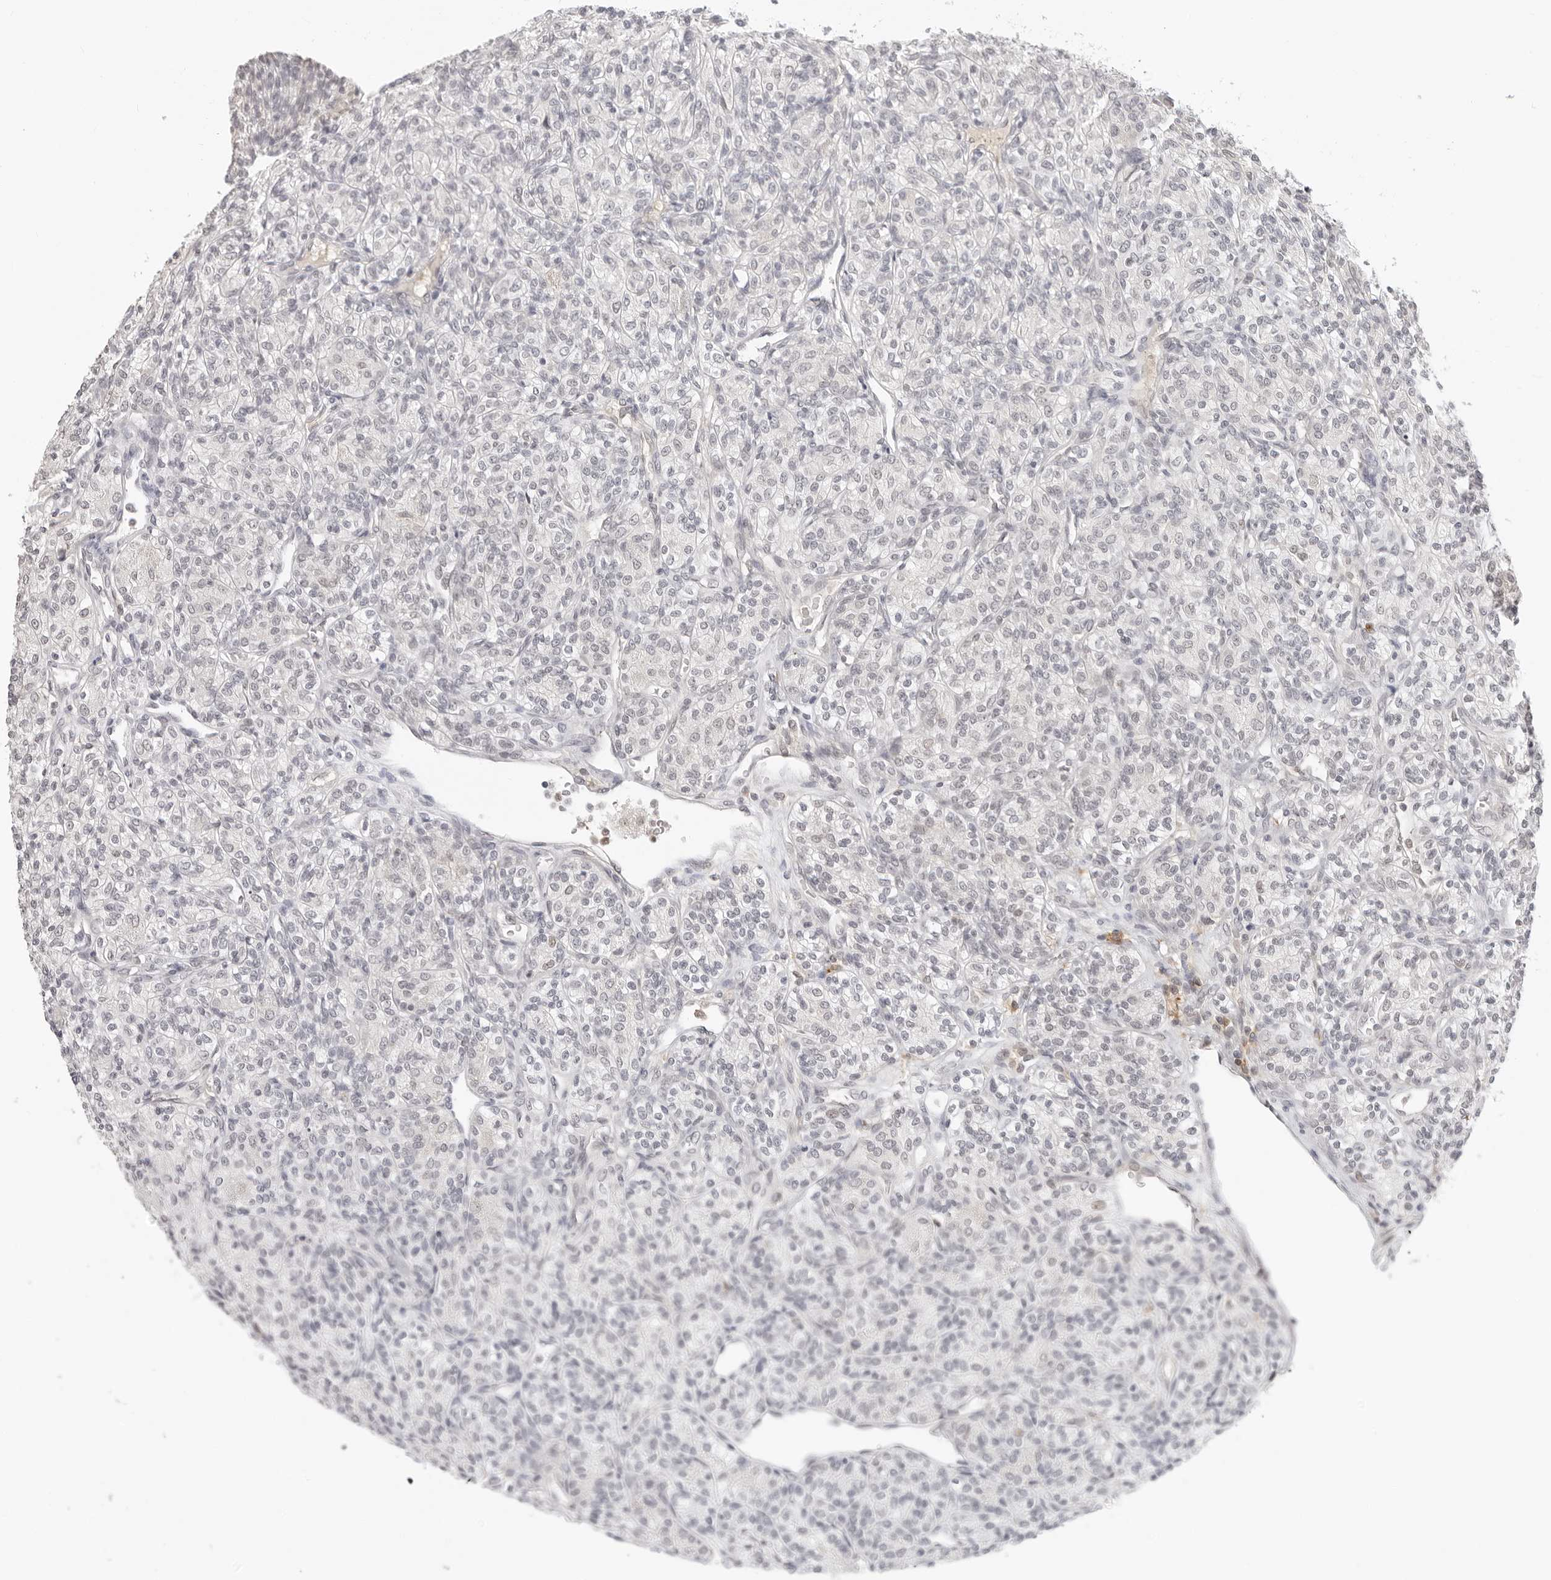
{"staining": {"intensity": "negative", "quantity": "none", "location": "none"}, "tissue": "renal cancer", "cell_type": "Tumor cells", "image_type": "cancer", "snomed": [{"axis": "morphology", "description": "Adenocarcinoma, NOS"}, {"axis": "topography", "description": "Kidney"}], "caption": "Human adenocarcinoma (renal) stained for a protein using immunohistochemistry displays no expression in tumor cells.", "gene": "MSH6", "patient": {"sex": "male", "age": 77}}